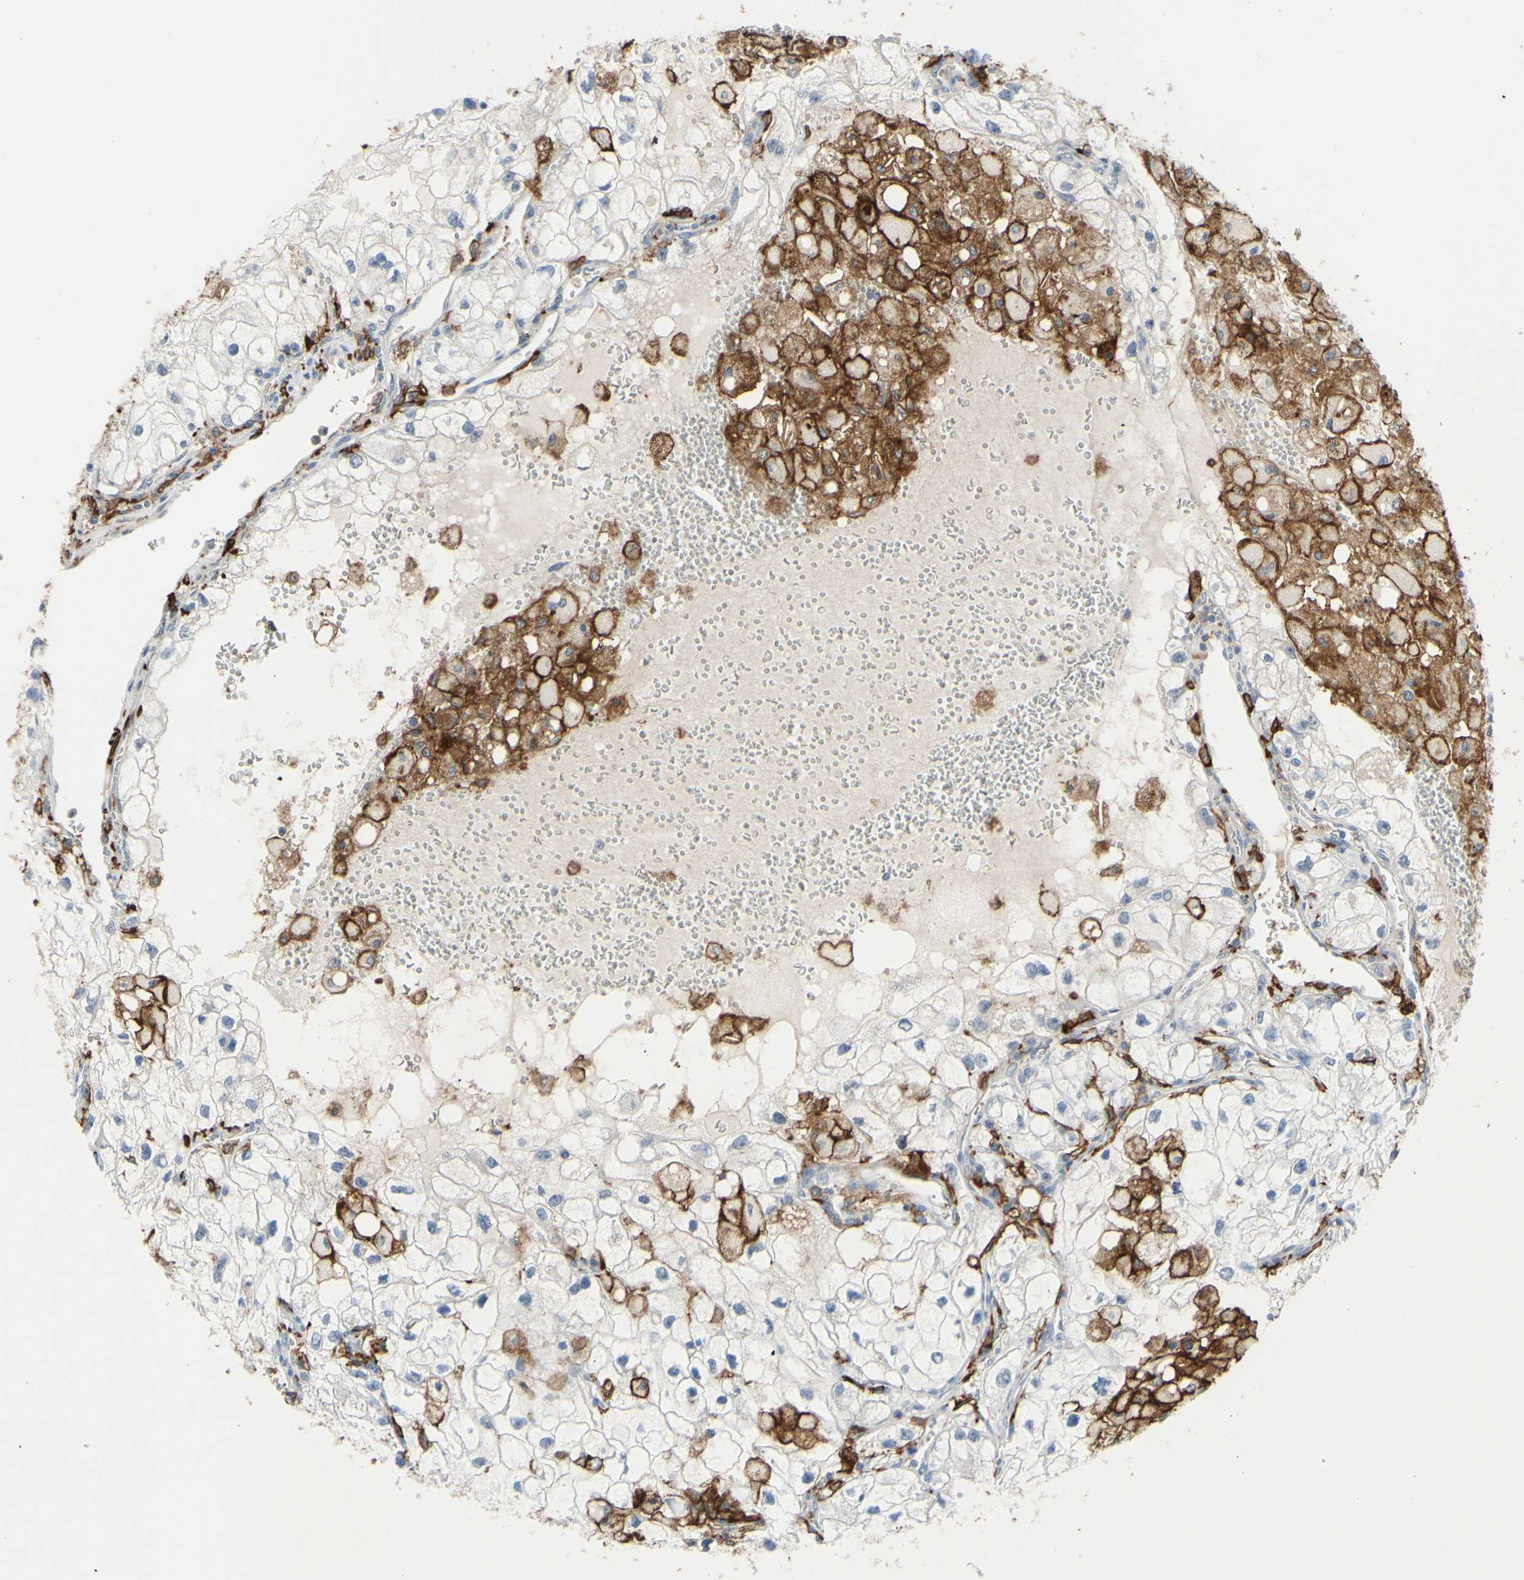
{"staining": {"intensity": "negative", "quantity": "none", "location": "none"}, "tissue": "renal cancer", "cell_type": "Tumor cells", "image_type": "cancer", "snomed": [{"axis": "morphology", "description": "Adenocarcinoma, NOS"}, {"axis": "topography", "description": "Kidney"}], "caption": "Tumor cells are negative for protein expression in human renal cancer.", "gene": "FCGR2A", "patient": {"sex": "female", "age": 70}}